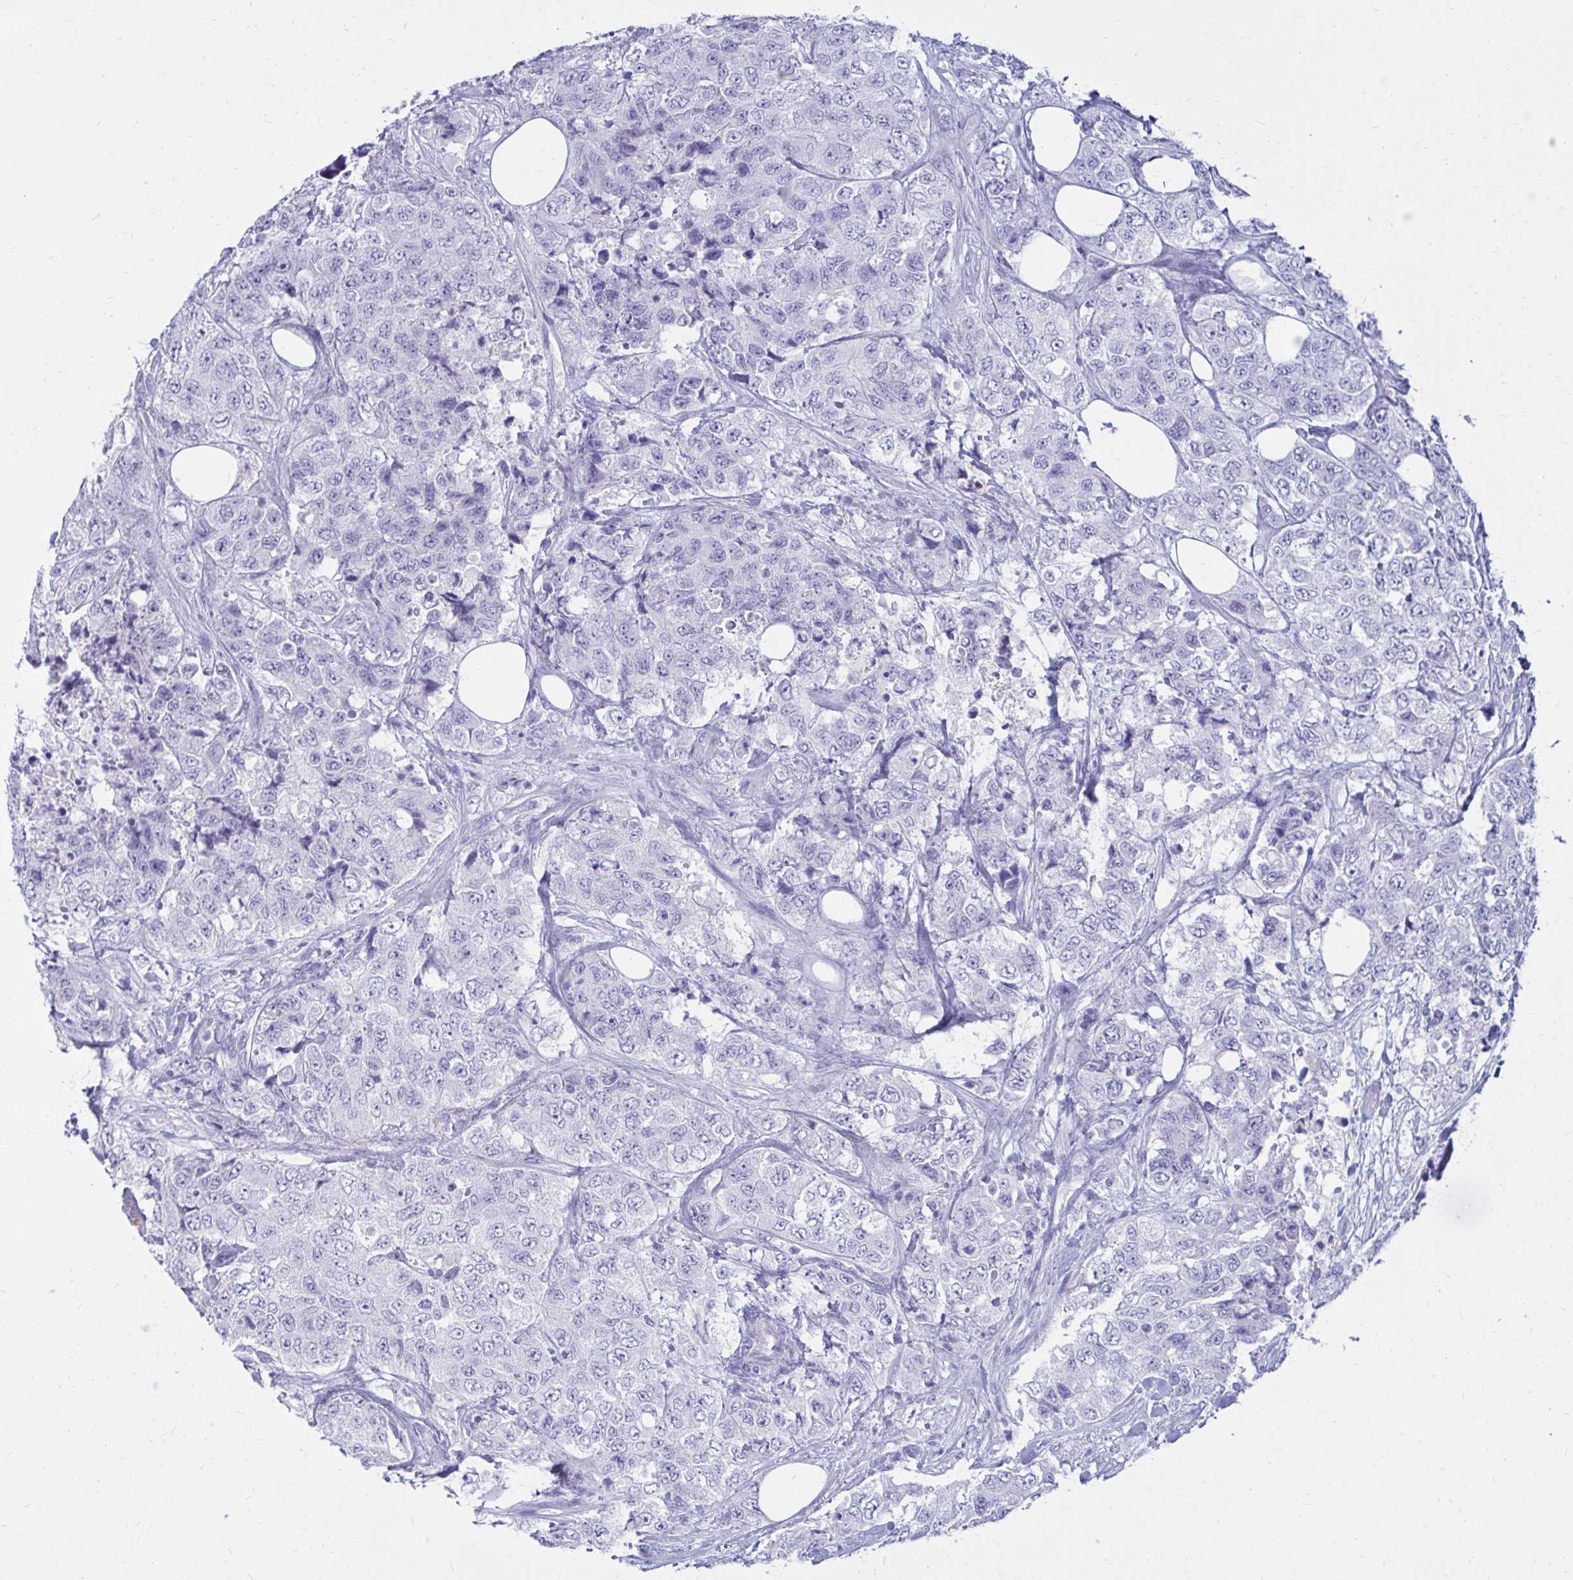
{"staining": {"intensity": "negative", "quantity": "none", "location": "none"}, "tissue": "urothelial cancer", "cell_type": "Tumor cells", "image_type": "cancer", "snomed": [{"axis": "morphology", "description": "Urothelial carcinoma, High grade"}, {"axis": "topography", "description": "Urinary bladder"}], "caption": "IHC of urothelial cancer displays no positivity in tumor cells. The staining was performed using DAB (3,3'-diaminobenzidine) to visualize the protein expression in brown, while the nuclei were stained in blue with hematoxylin (Magnification: 20x).", "gene": "NANOGNB", "patient": {"sex": "female", "age": 78}}